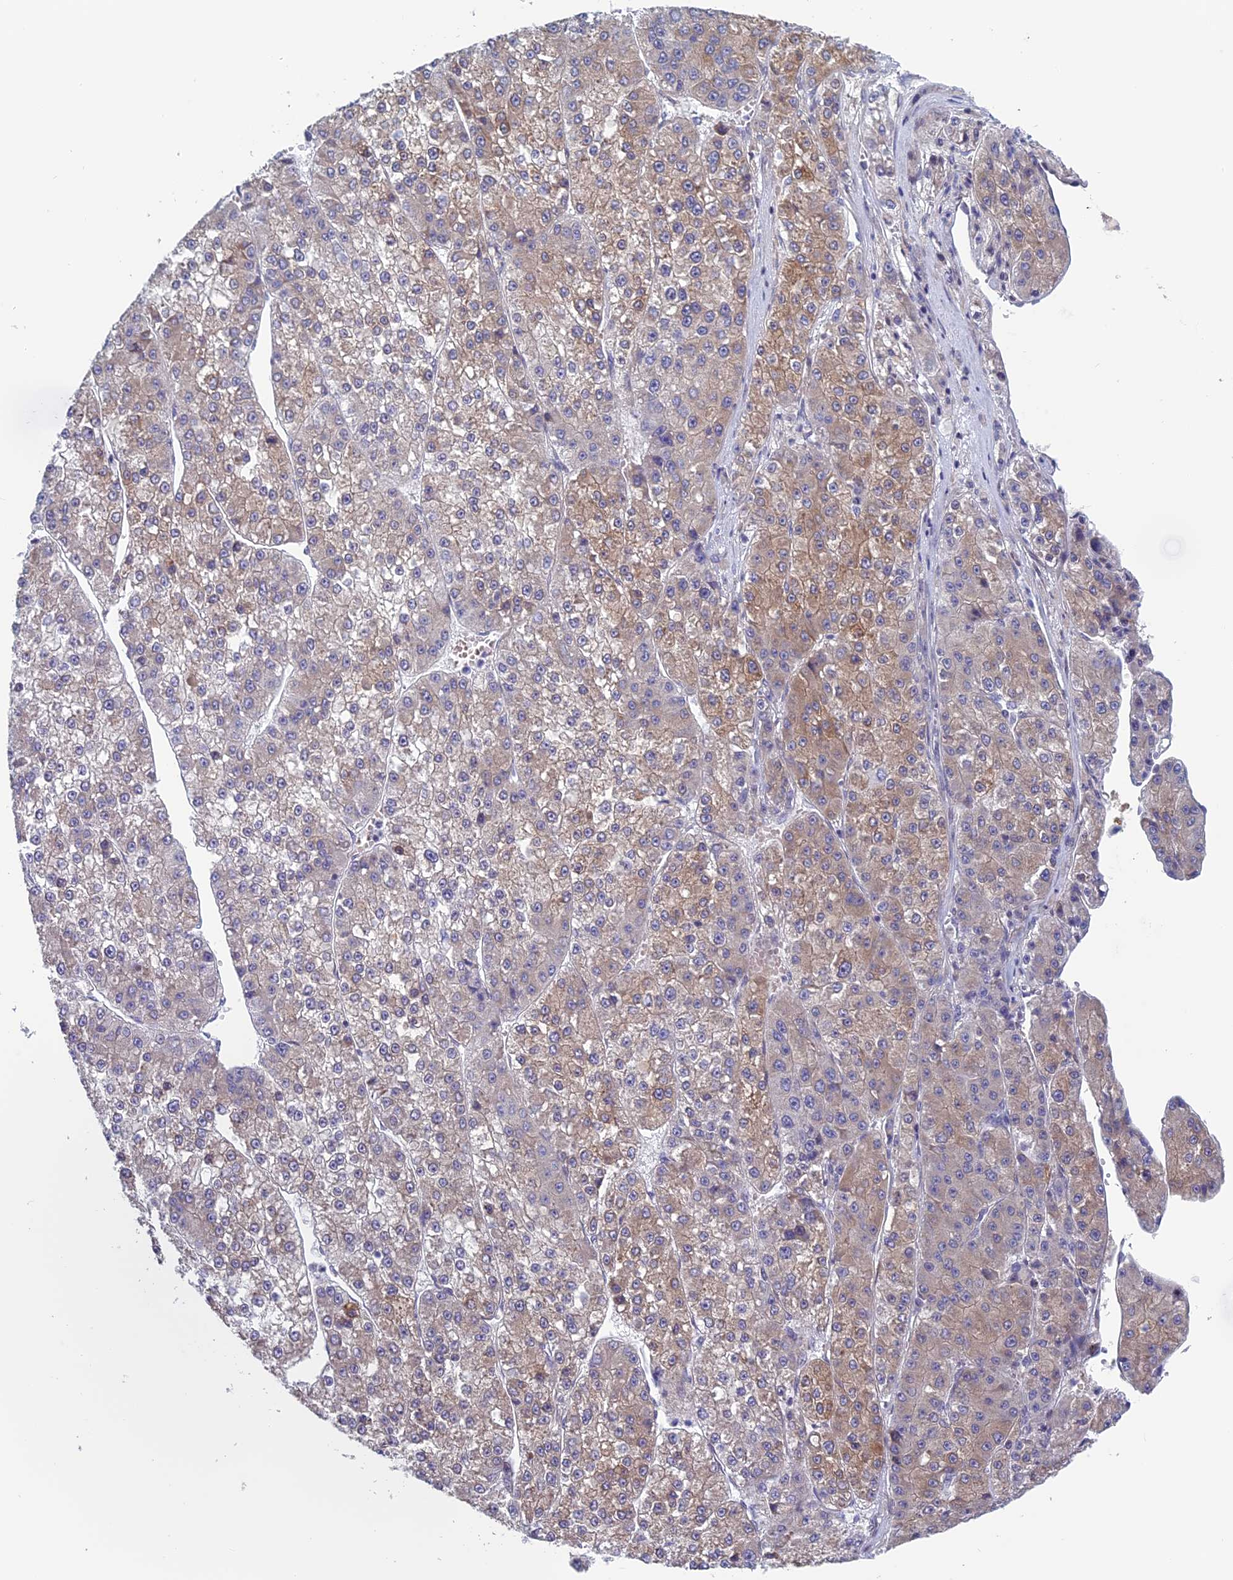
{"staining": {"intensity": "weak", "quantity": "<25%", "location": "cytoplasmic/membranous"}, "tissue": "liver cancer", "cell_type": "Tumor cells", "image_type": "cancer", "snomed": [{"axis": "morphology", "description": "Carcinoma, Hepatocellular, NOS"}, {"axis": "topography", "description": "Liver"}], "caption": "A high-resolution histopathology image shows immunohistochemistry (IHC) staining of liver cancer (hepatocellular carcinoma), which reveals no significant staining in tumor cells.", "gene": "BCL2L10", "patient": {"sex": "female", "age": 73}}